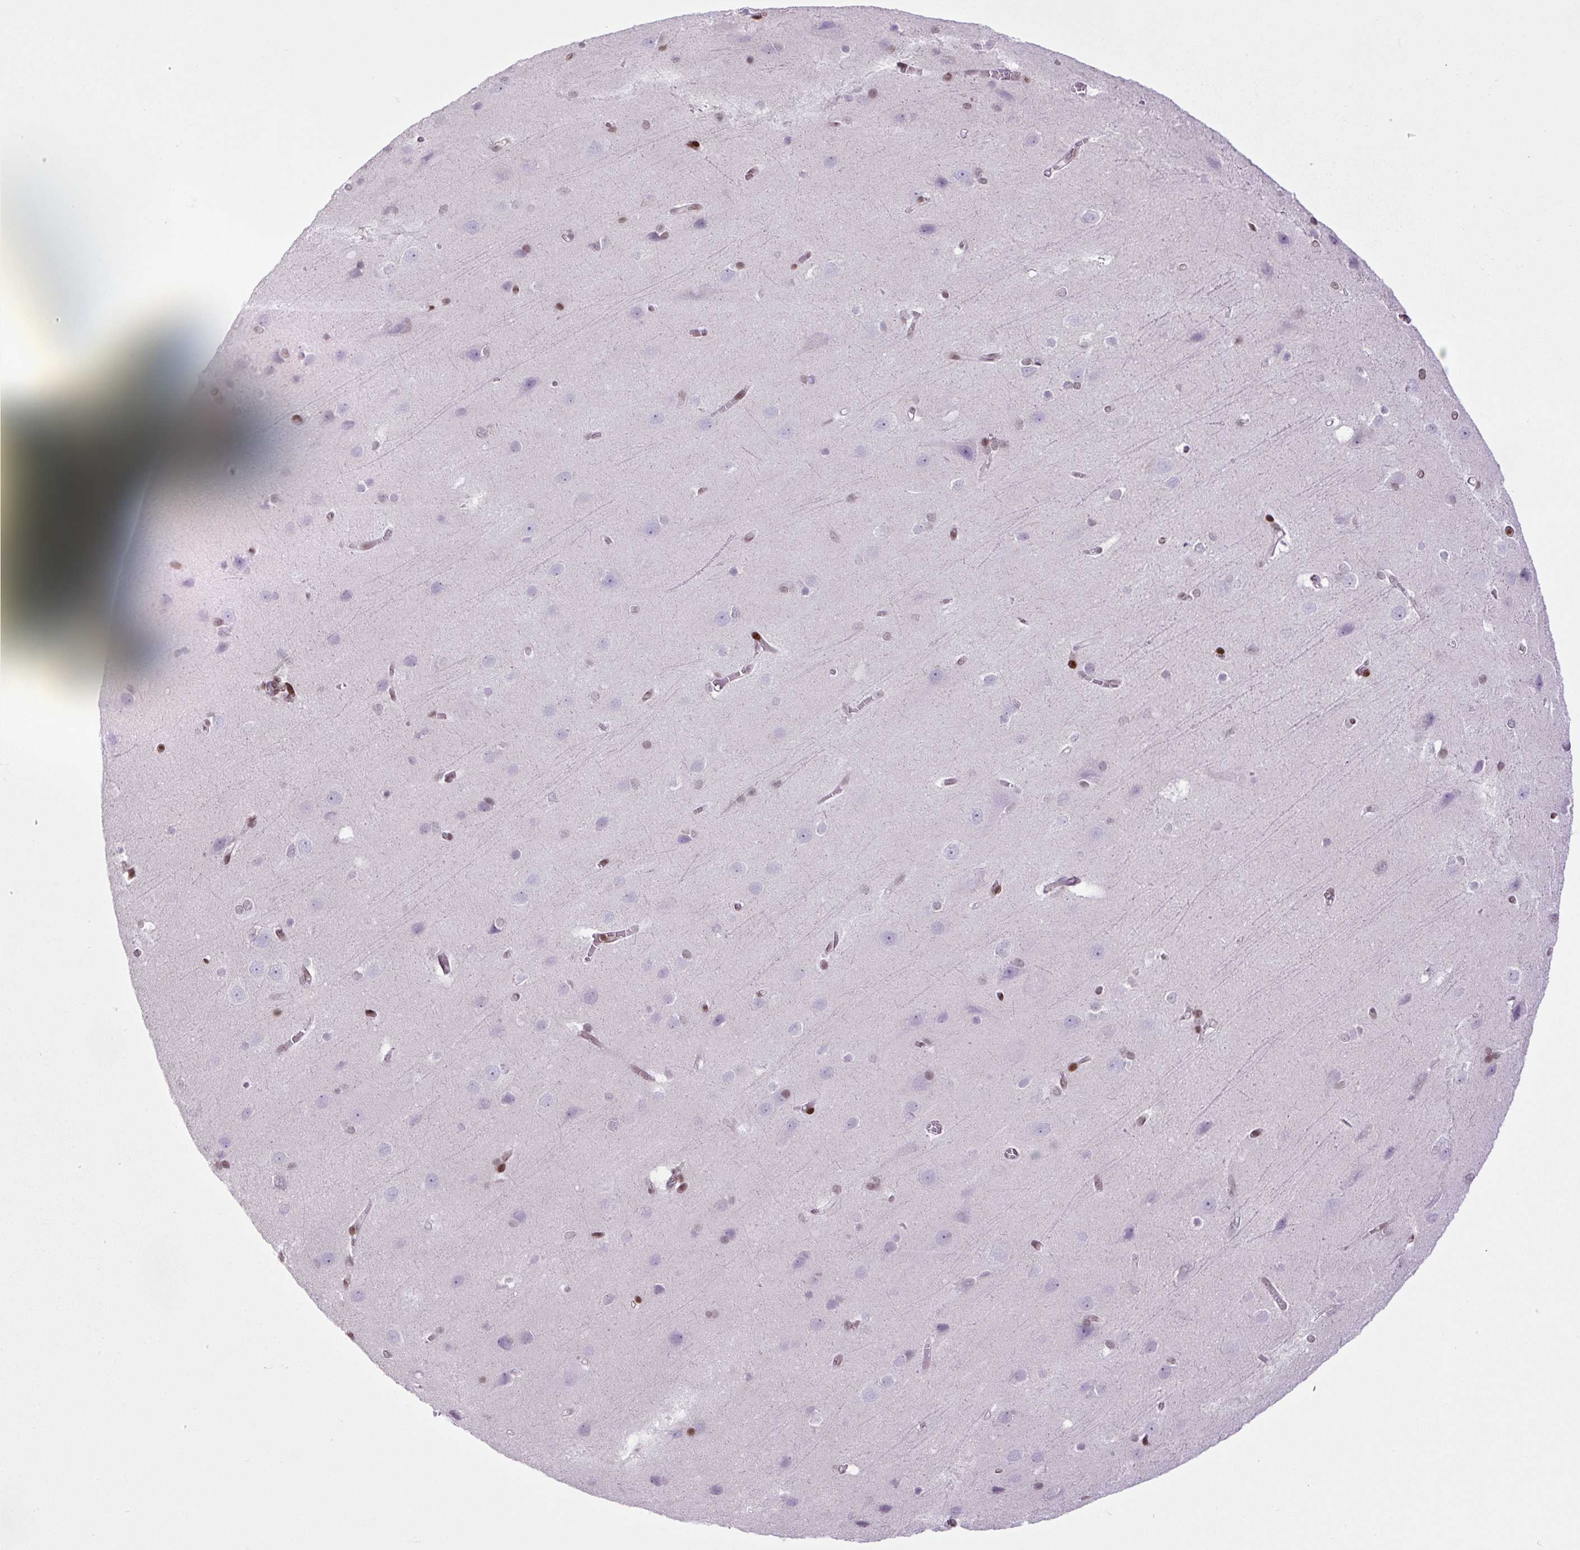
{"staining": {"intensity": "moderate", "quantity": ">75%", "location": "nuclear"}, "tissue": "cerebral cortex", "cell_type": "Endothelial cells", "image_type": "normal", "snomed": [{"axis": "morphology", "description": "Normal tissue, NOS"}, {"axis": "topography", "description": "Cerebral cortex"}], "caption": "Immunohistochemistry (IHC) staining of benign cerebral cortex, which shows medium levels of moderate nuclear expression in approximately >75% of endothelial cells indicating moderate nuclear protein staining. The staining was performed using DAB (3,3'-diaminobenzidine) (brown) for protein detection and nuclei were counterstained in hematoxylin (blue).", "gene": "H1", "patient": {"sex": "male", "age": 37}}